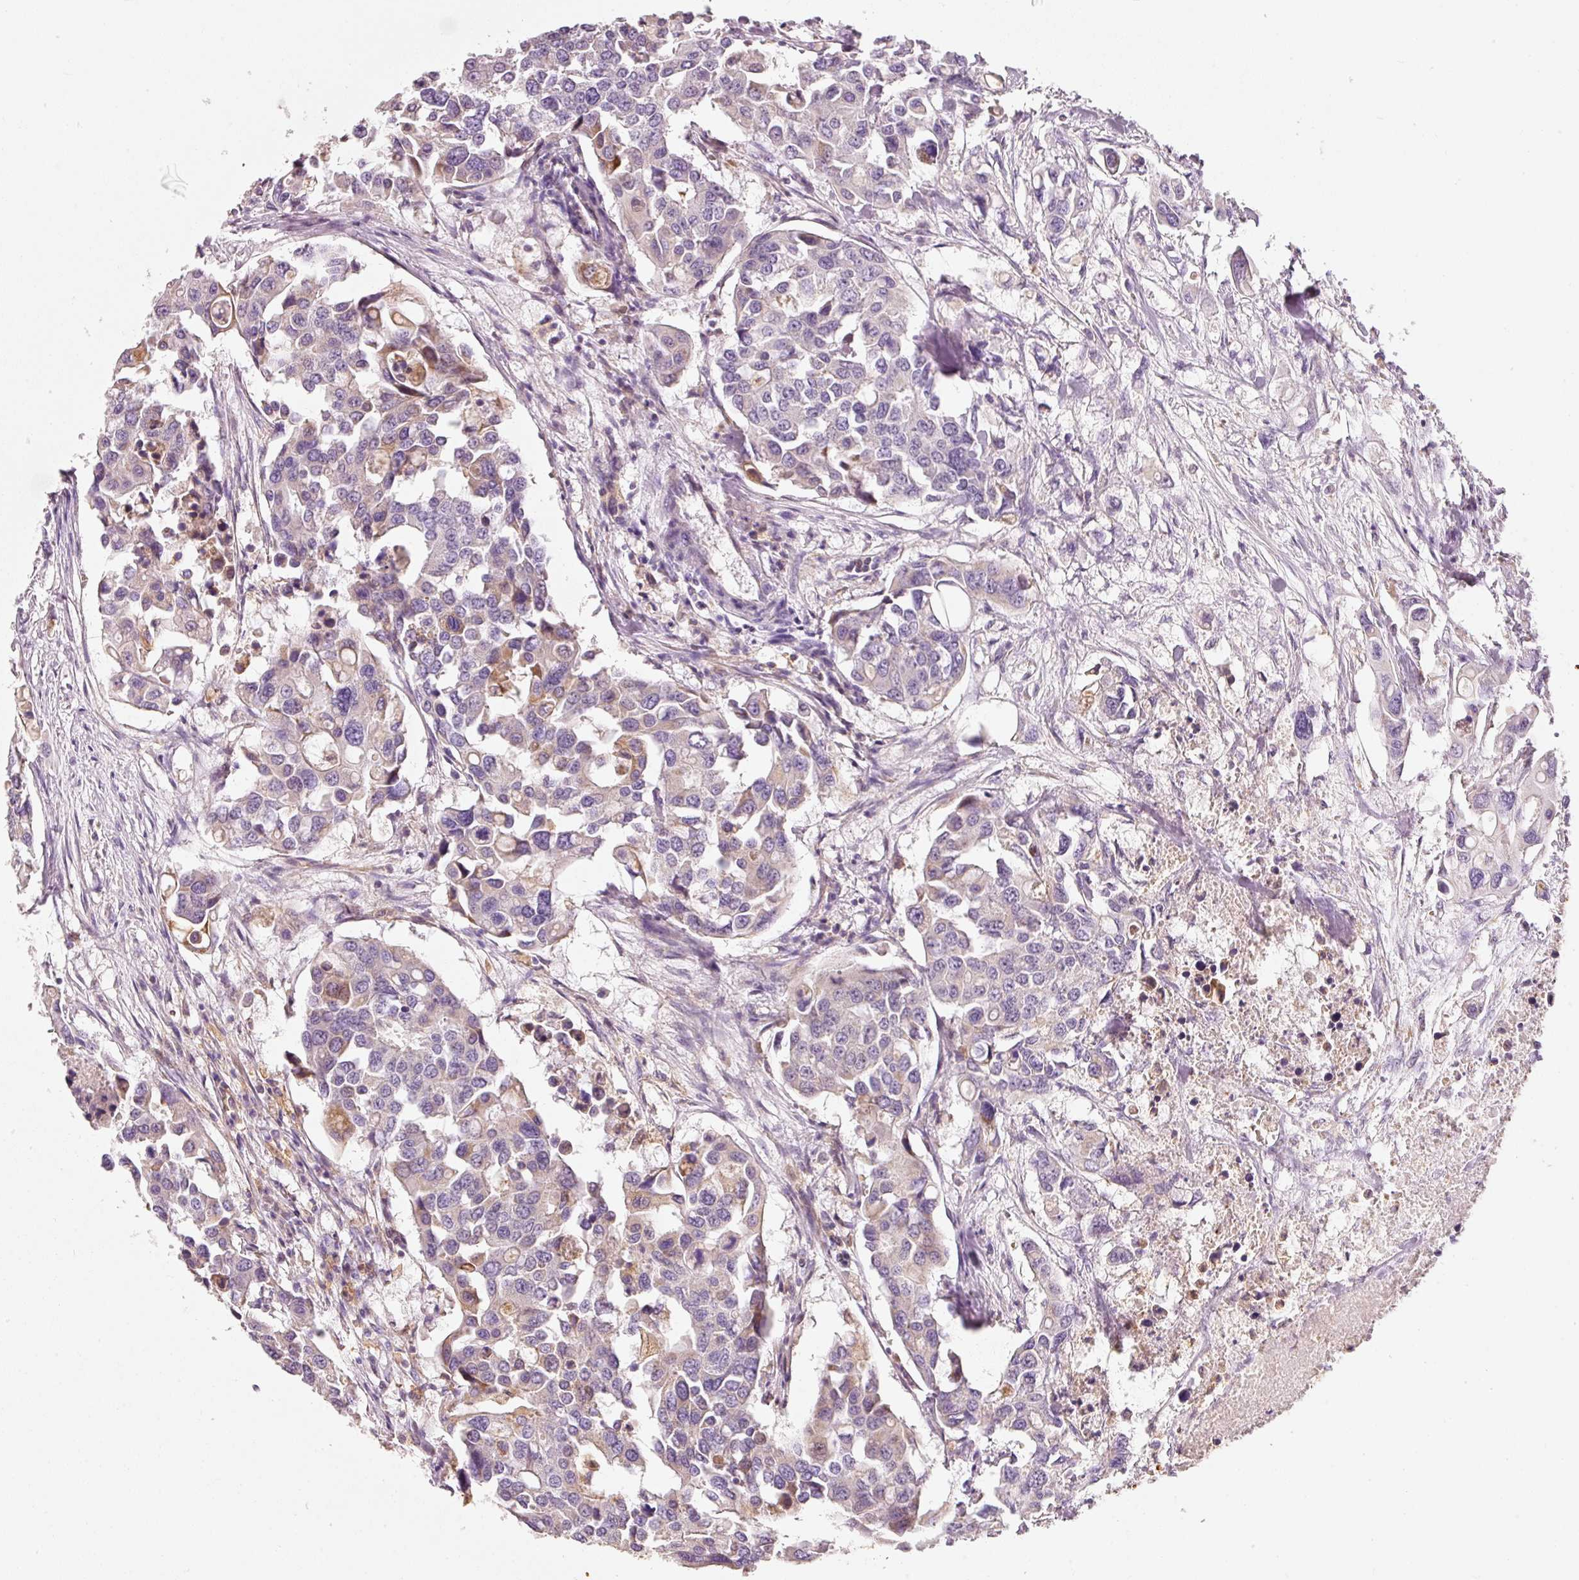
{"staining": {"intensity": "negative", "quantity": "none", "location": "none"}, "tissue": "colorectal cancer", "cell_type": "Tumor cells", "image_type": "cancer", "snomed": [{"axis": "morphology", "description": "Adenocarcinoma, NOS"}, {"axis": "topography", "description": "Colon"}], "caption": "Tumor cells show no significant protein expression in colorectal cancer (adenocarcinoma). The staining was performed using DAB to visualize the protein expression in brown, while the nuclei were stained in blue with hematoxylin (Magnification: 20x).", "gene": "IQGAP2", "patient": {"sex": "male", "age": 77}}